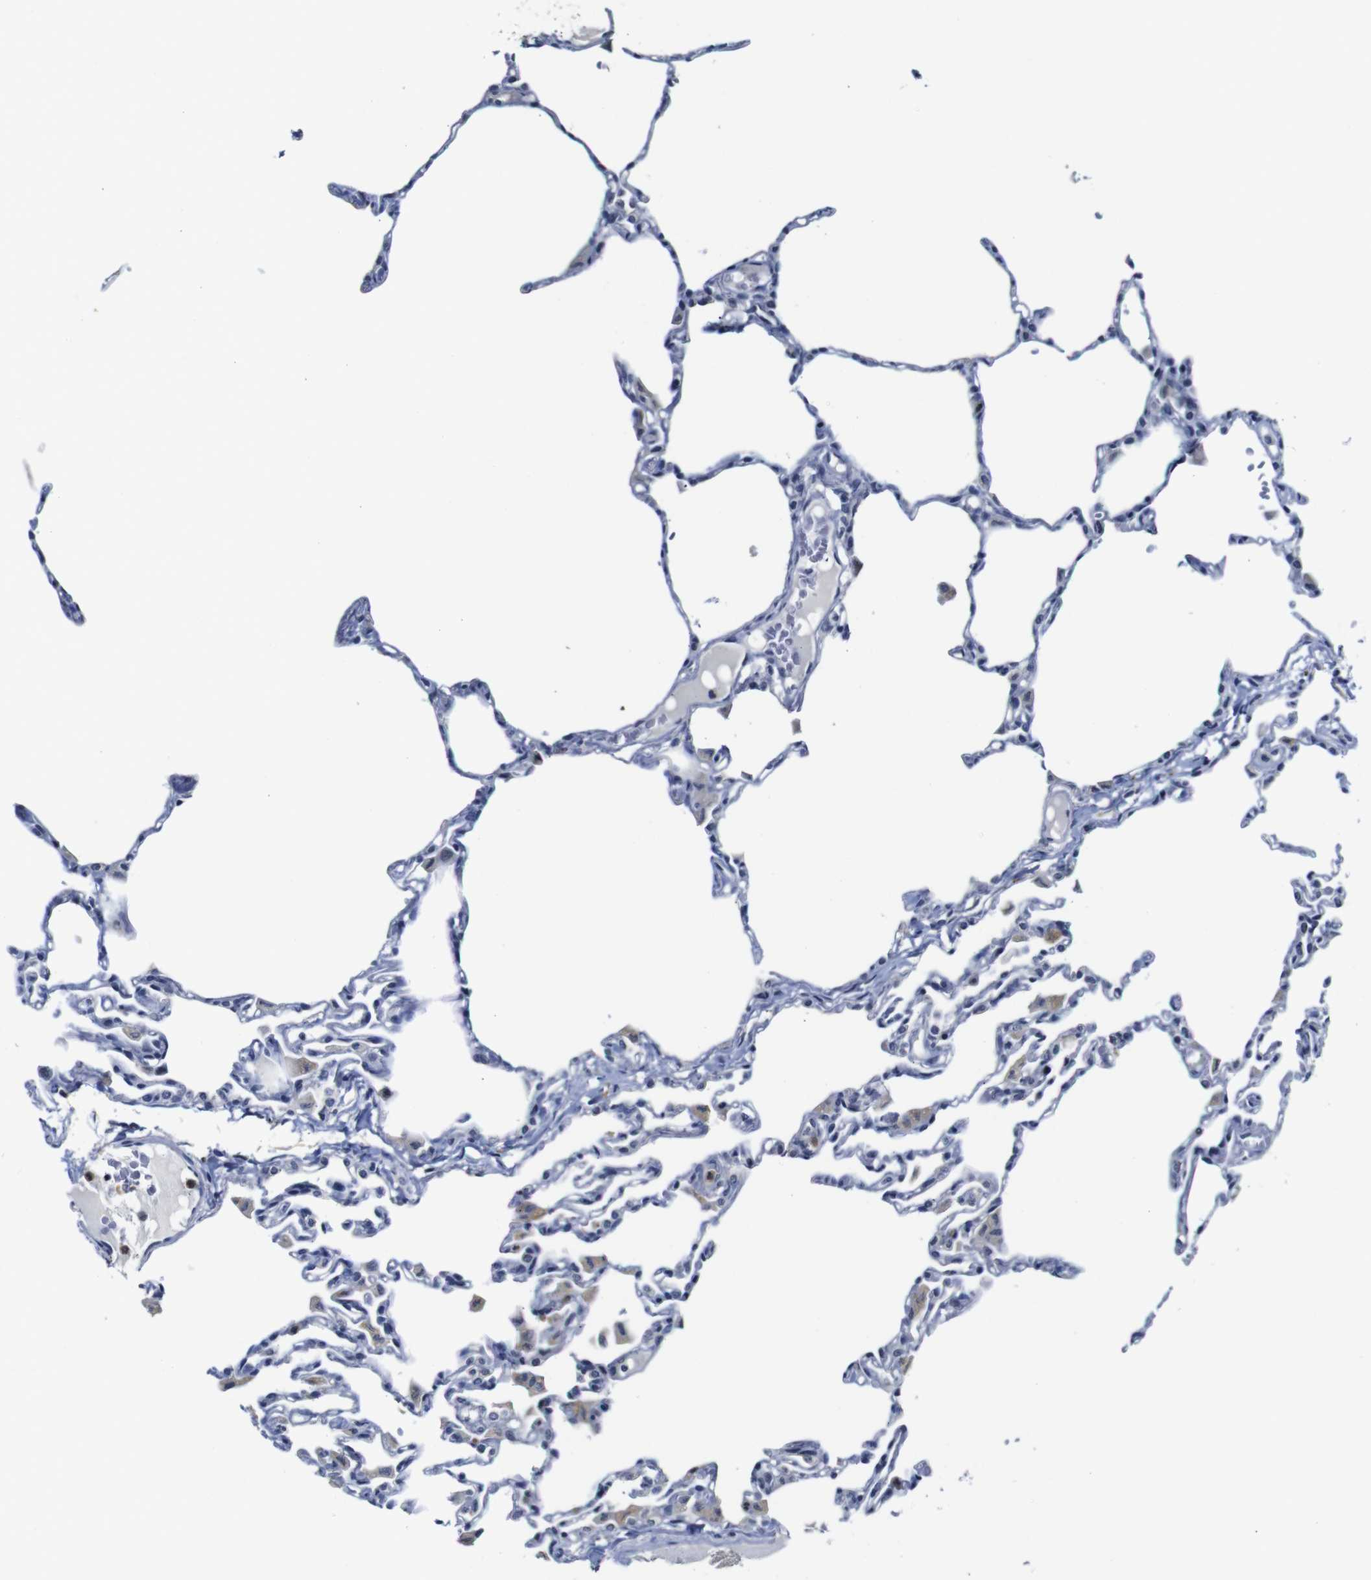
{"staining": {"intensity": "negative", "quantity": "none", "location": "none"}, "tissue": "lung", "cell_type": "Alveolar cells", "image_type": "normal", "snomed": [{"axis": "morphology", "description": "Normal tissue, NOS"}, {"axis": "topography", "description": "Lung"}], "caption": "DAB immunohistochemical staining of normal lung displays no significant staining in alveolar cells. (IHC, brightfield microscopy, high magnification).", "gene": "NTRK3", "patient": {"sex": "female", "age": 49}}